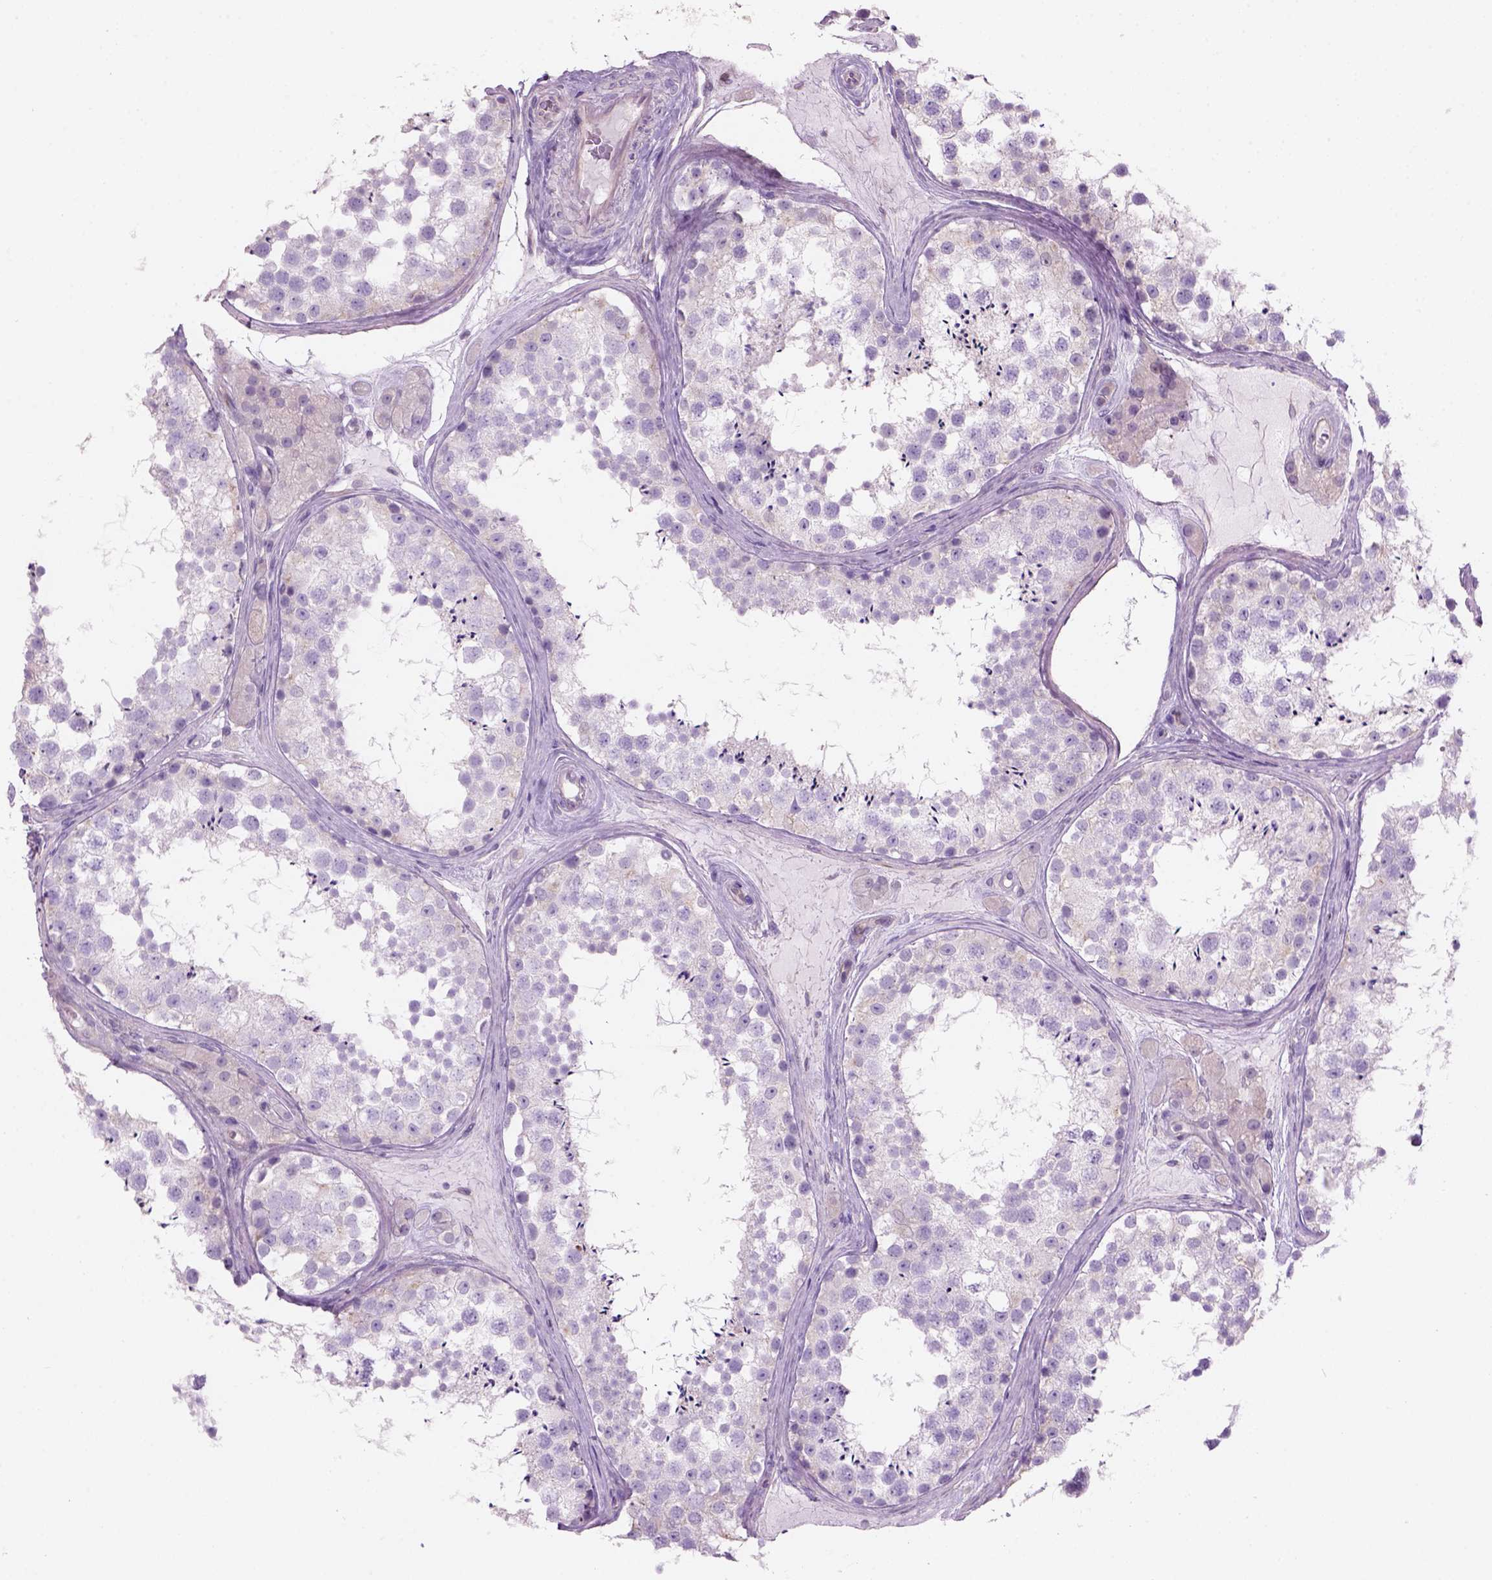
{"staining": {"intensity": "negative", "quantity": "none", "location": "none"}, "tissue": "testis", "cell_type": "Cells in seminiferous ducts", "image_type": "normal", "snomed": [{"axis": "morphology", "description": "Normal tissue, NOS"}, {"axis": "topography", "description": "Testis"}], "caption": "A high-resolution image shows immunohistochemistry staining of normal testis, which reveals no significant positivity in cells in seminiferous ducts. (Stains: DAB immunohistochemistry with hematoxylin counter stain, Microscopy: brightfield microscopy at high magnification).", "gene": "CD84", "patient": {"sex": "male", "age": 41}}